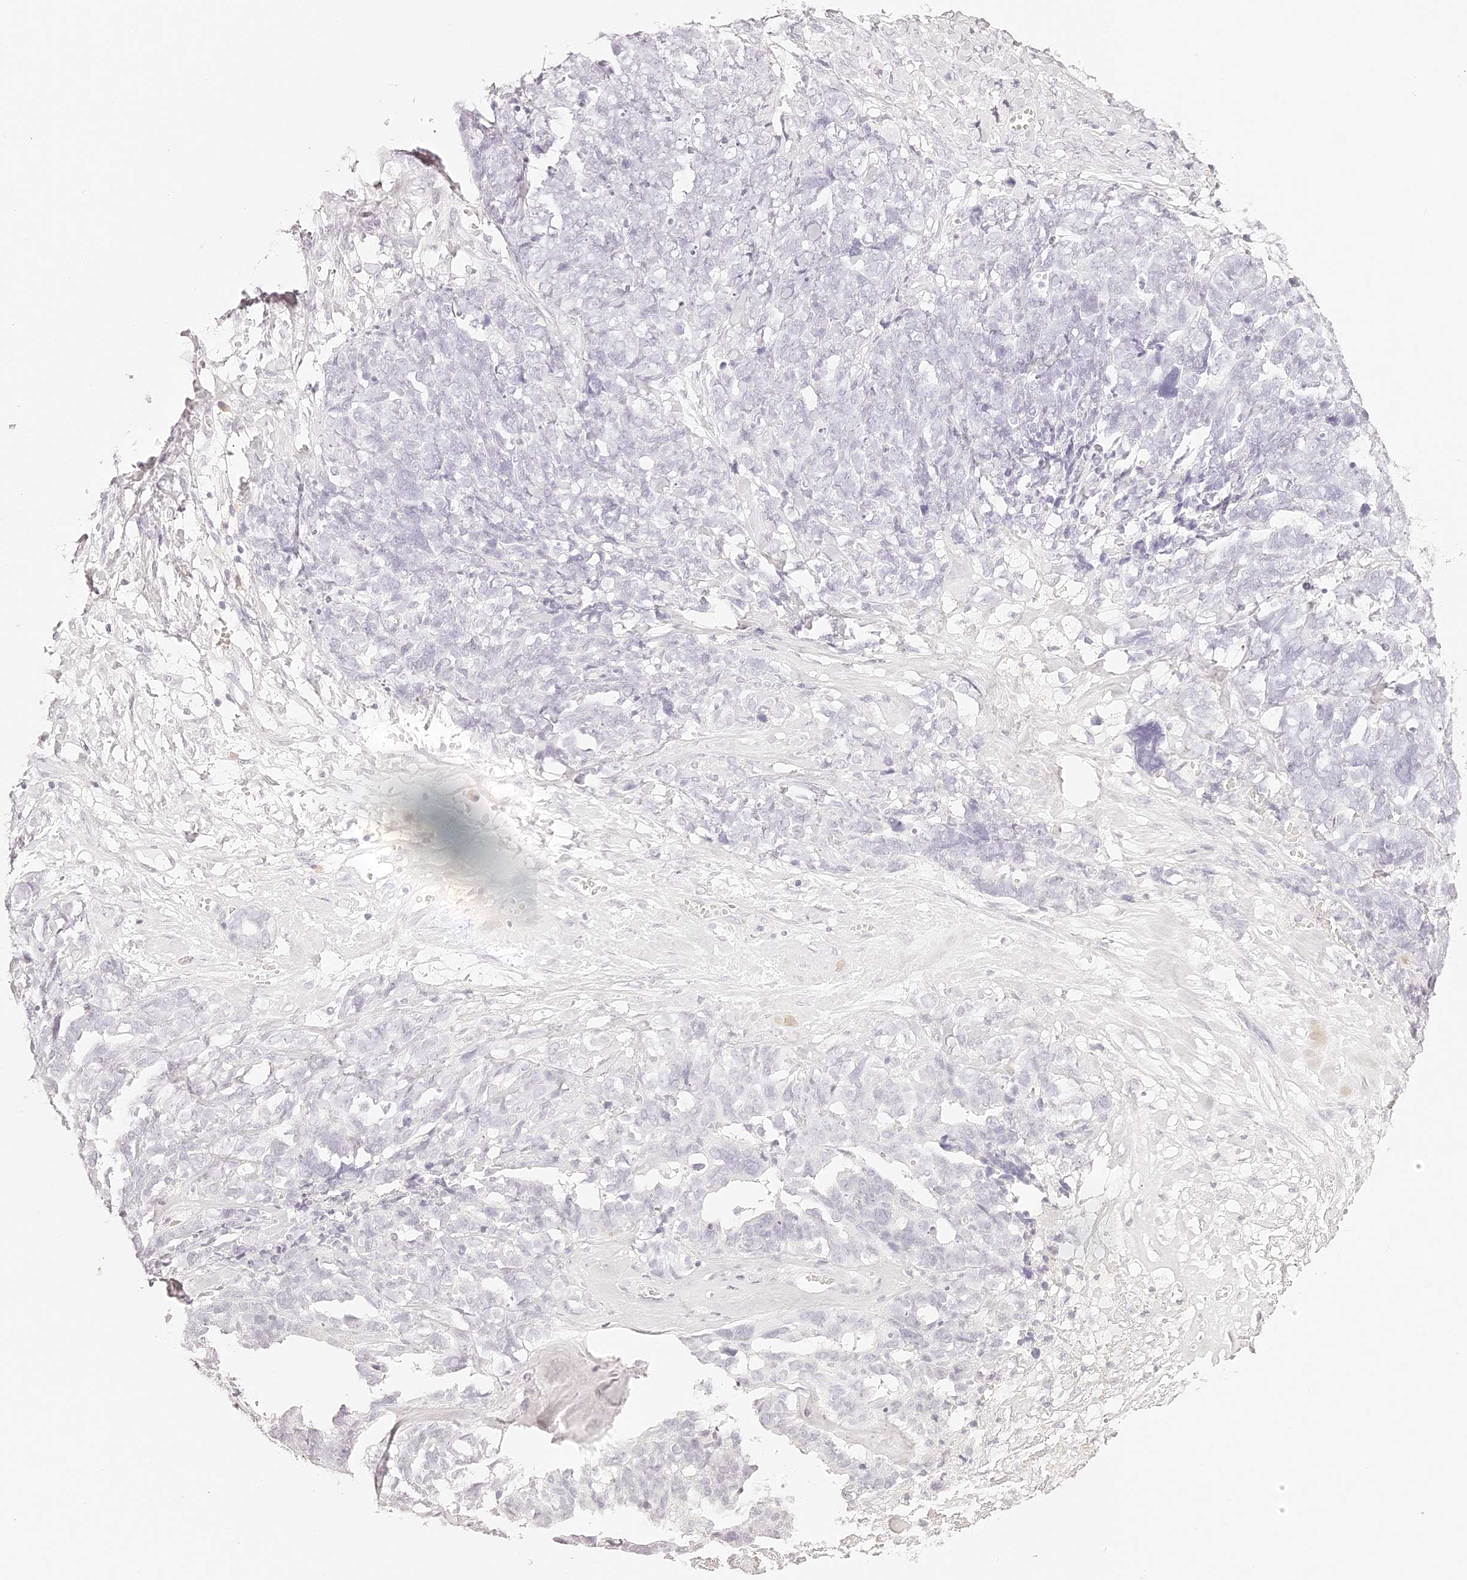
{"staining": {"intensity": "negative", "quantity": "none", "location": "none"}, "tissue": "ovarian cancer", "cell_type": "Tumor cells", "image_type": "cancer", "snomed": [{"axis": "morphology", "description": "Cystadenocarcinoma, serous, NOS"}, {"axis": "topography", "description": "Ovary"}], "caption": "DAB (3,3'-diaminobenzidine) immunohistochemical staining of serous cystadenocarcinoma (ovarian) exhibits no significant positivity in tumor cells.", "gene": "TRIM45", "patient": {"sex": "female", "age": 79}}